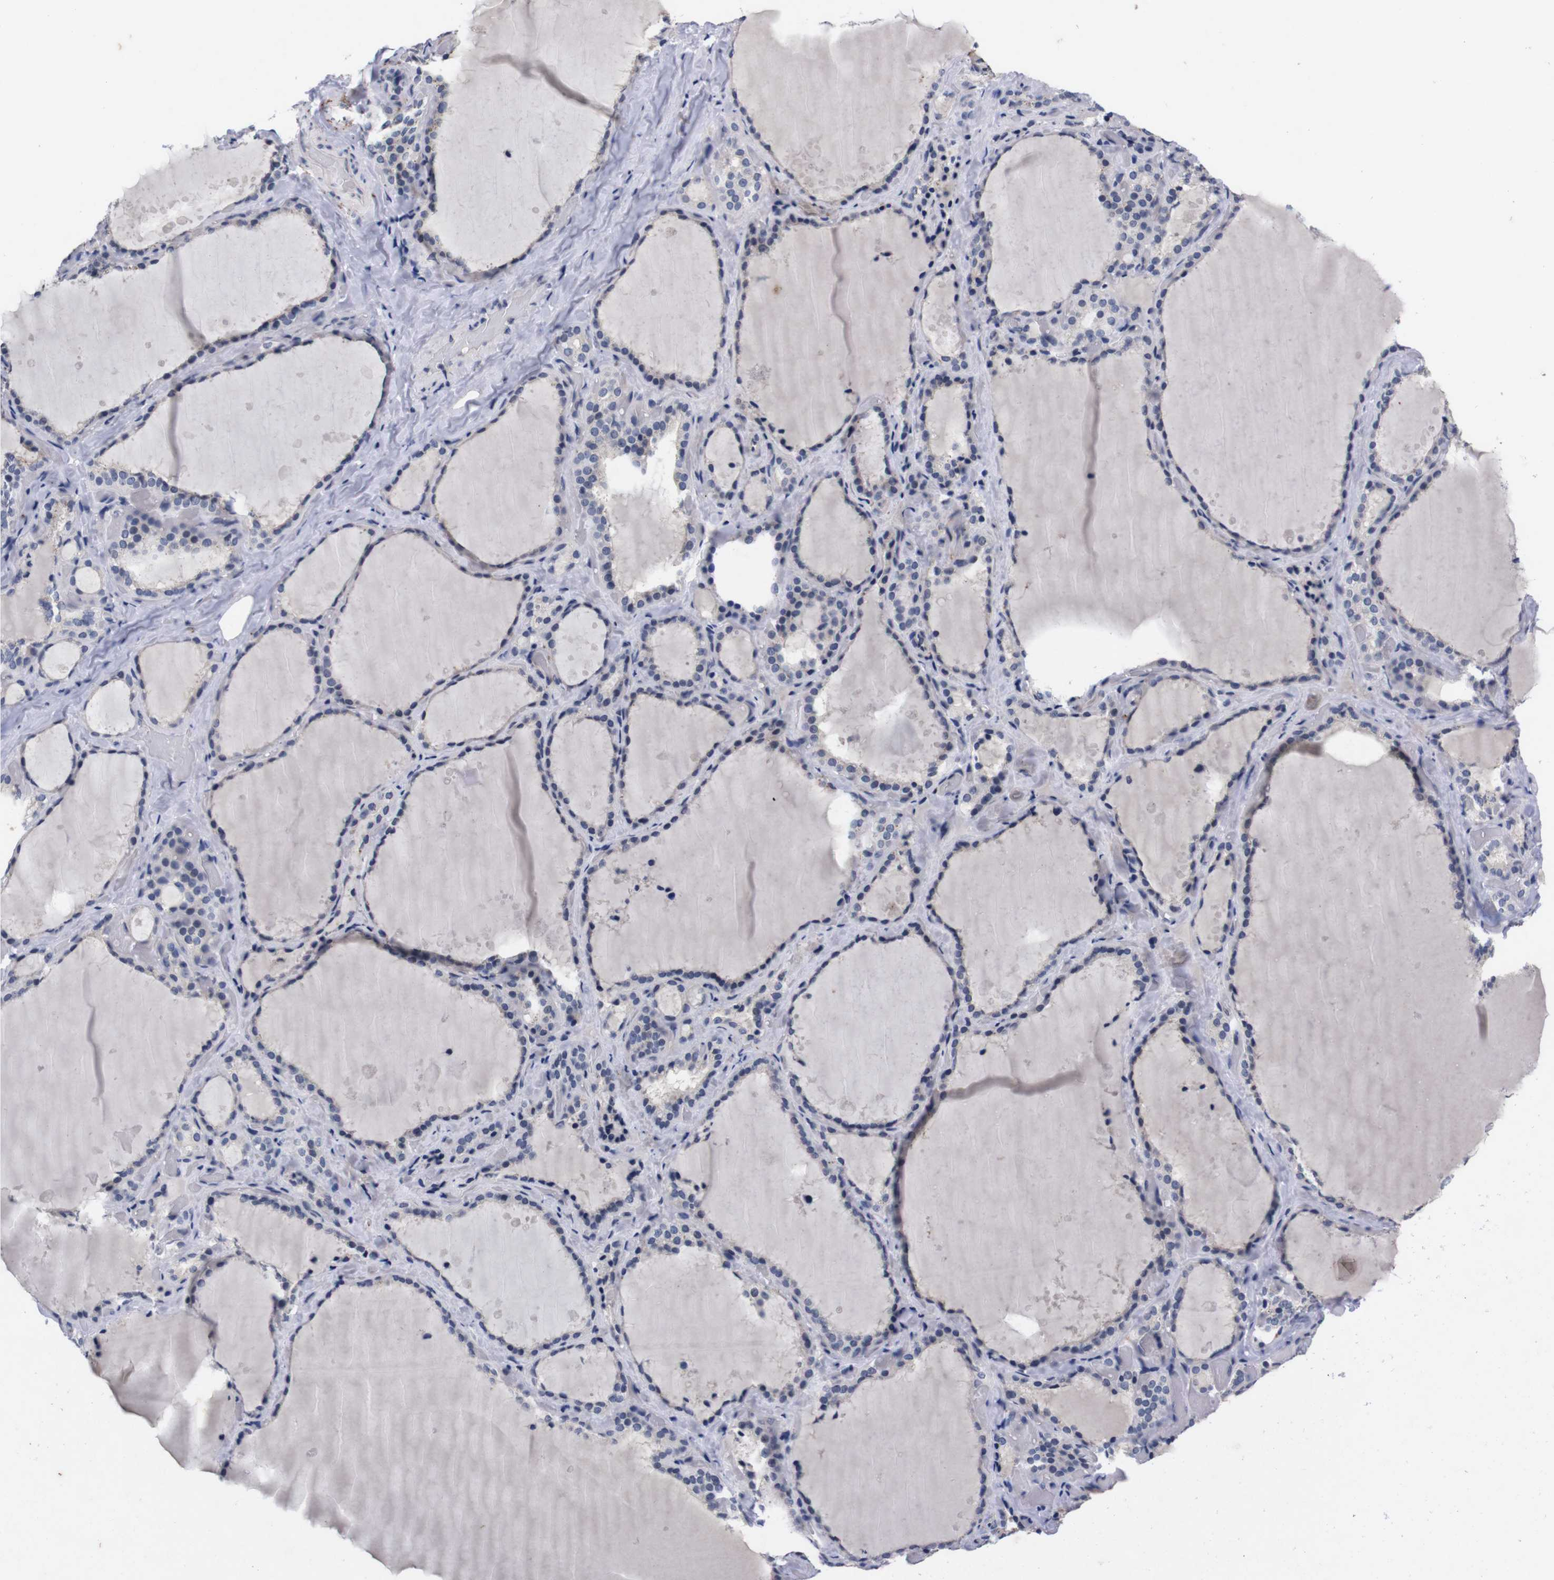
{"staining": {"intensity": "negative", "quantity": "none", "location": "none"}, "tissue": "thyroid gland", "cell_type": "Glandular cells", "image_type": "normal", "snomed": [{"axis": "morphology", "description": "Normal tissue, NOS"}, {"axis": "topography", "description": "Thyroid gland"}], "caption": "Immunohistochemistry (IHC) of normal thyroid gland reveals no expression in glandular cells.", "gene": "TNFRSF21", "patient": {"sex": "female", "age": 44}}